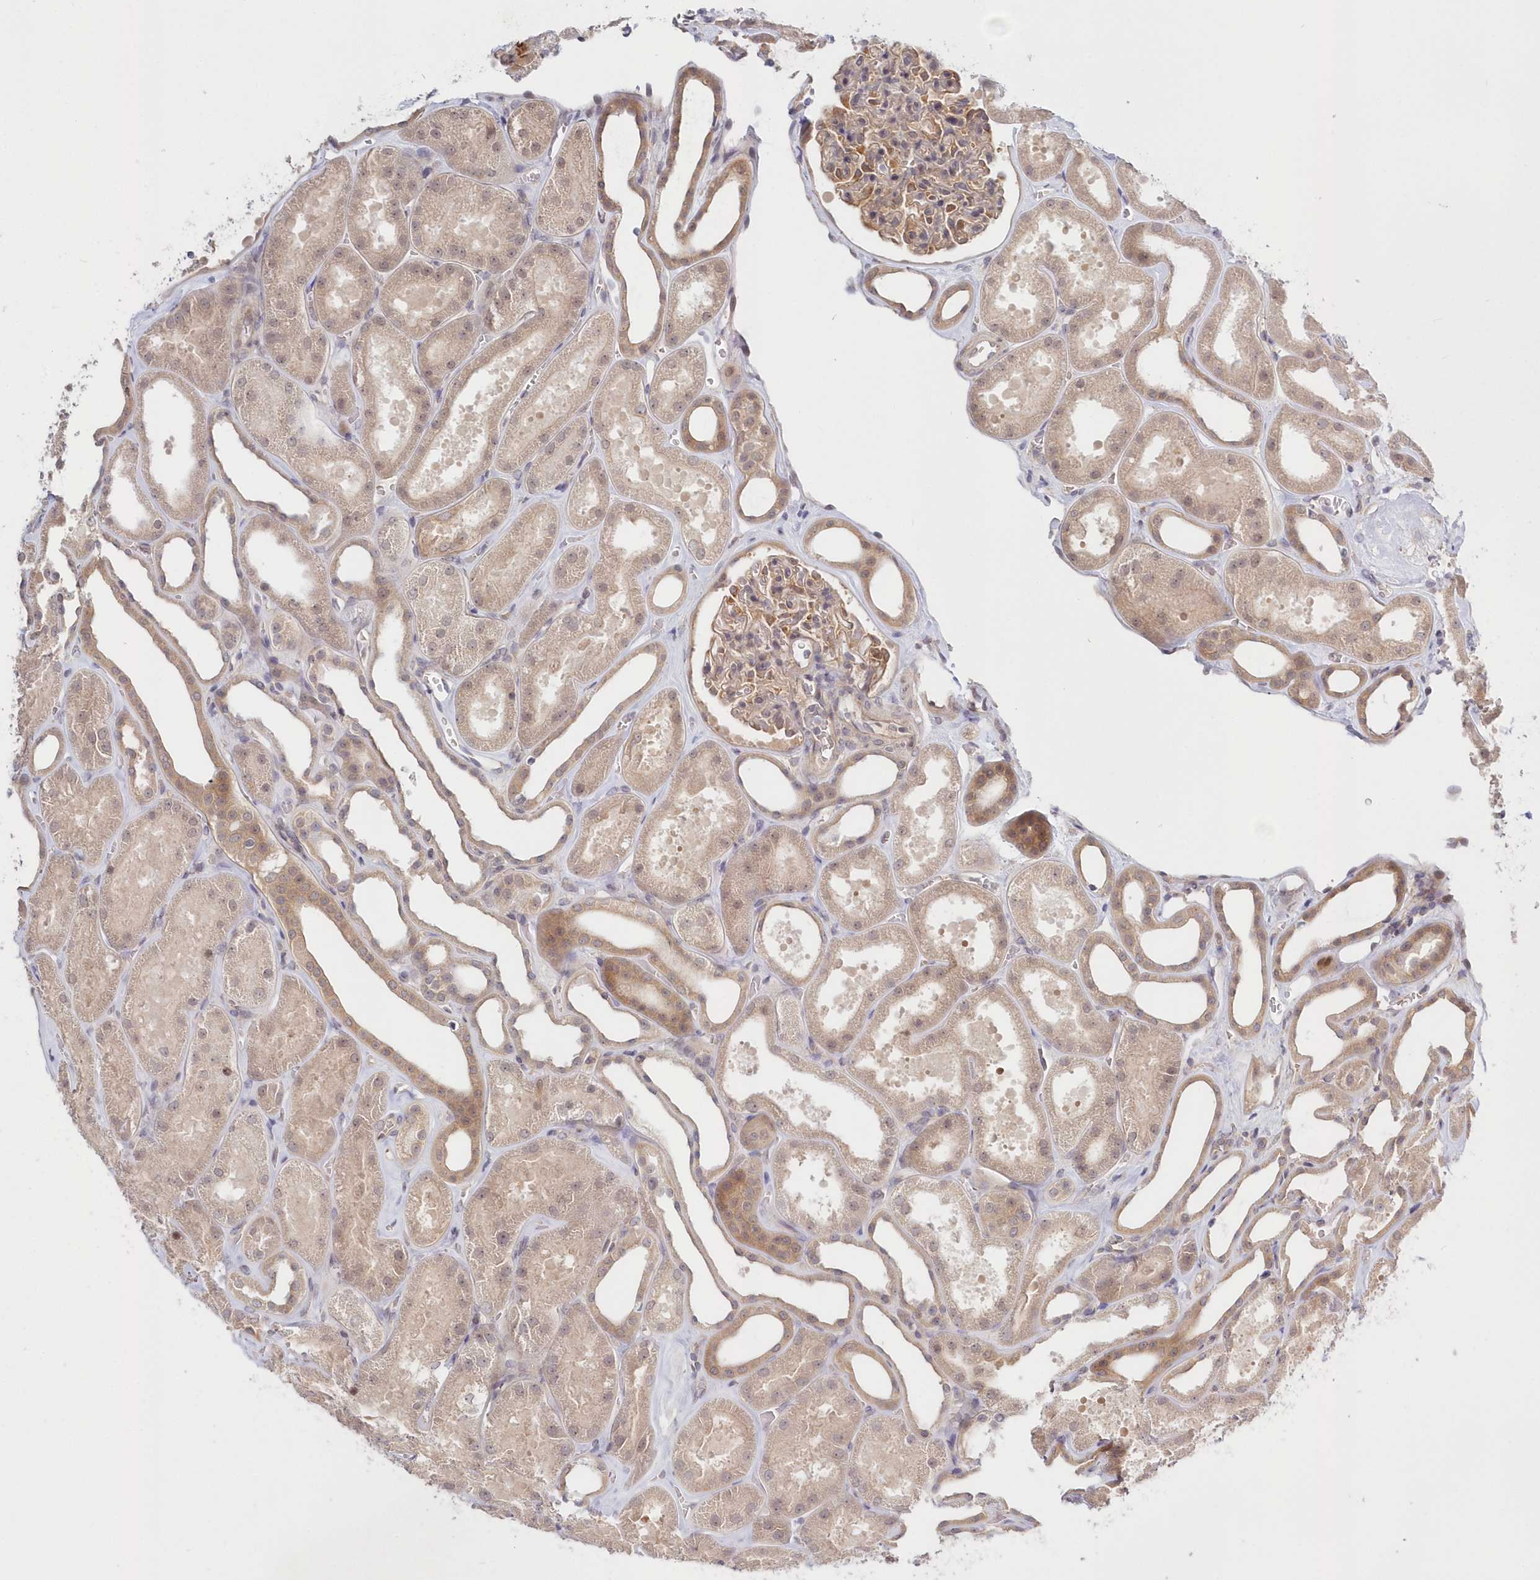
{"staining": {"intensity": "moderate", "quantity": "<25%", "location": "cytoplasmic/membranous"}, "tissue": "kidney", "cell_type": "Cells in glomeruli", "image_type": "normal", "snomed": [{"axis": "morphology", "description": "Normal tissue, NOS"}, {"axis": "morphology", "description": "Adenocarcinoma, NOS"}, {"axis": "topography", "description": "Kidney"}], "caption": "DAB (3,3'-diaminobenzidine) immunohistochemical staining of normal human kidney shows moderate cytoplasmic/membranous protein positivity in approximately <25% of cells in glomeruli.", "gene": "KATNA1", "patient": {"sex": "female", "age": 68}}